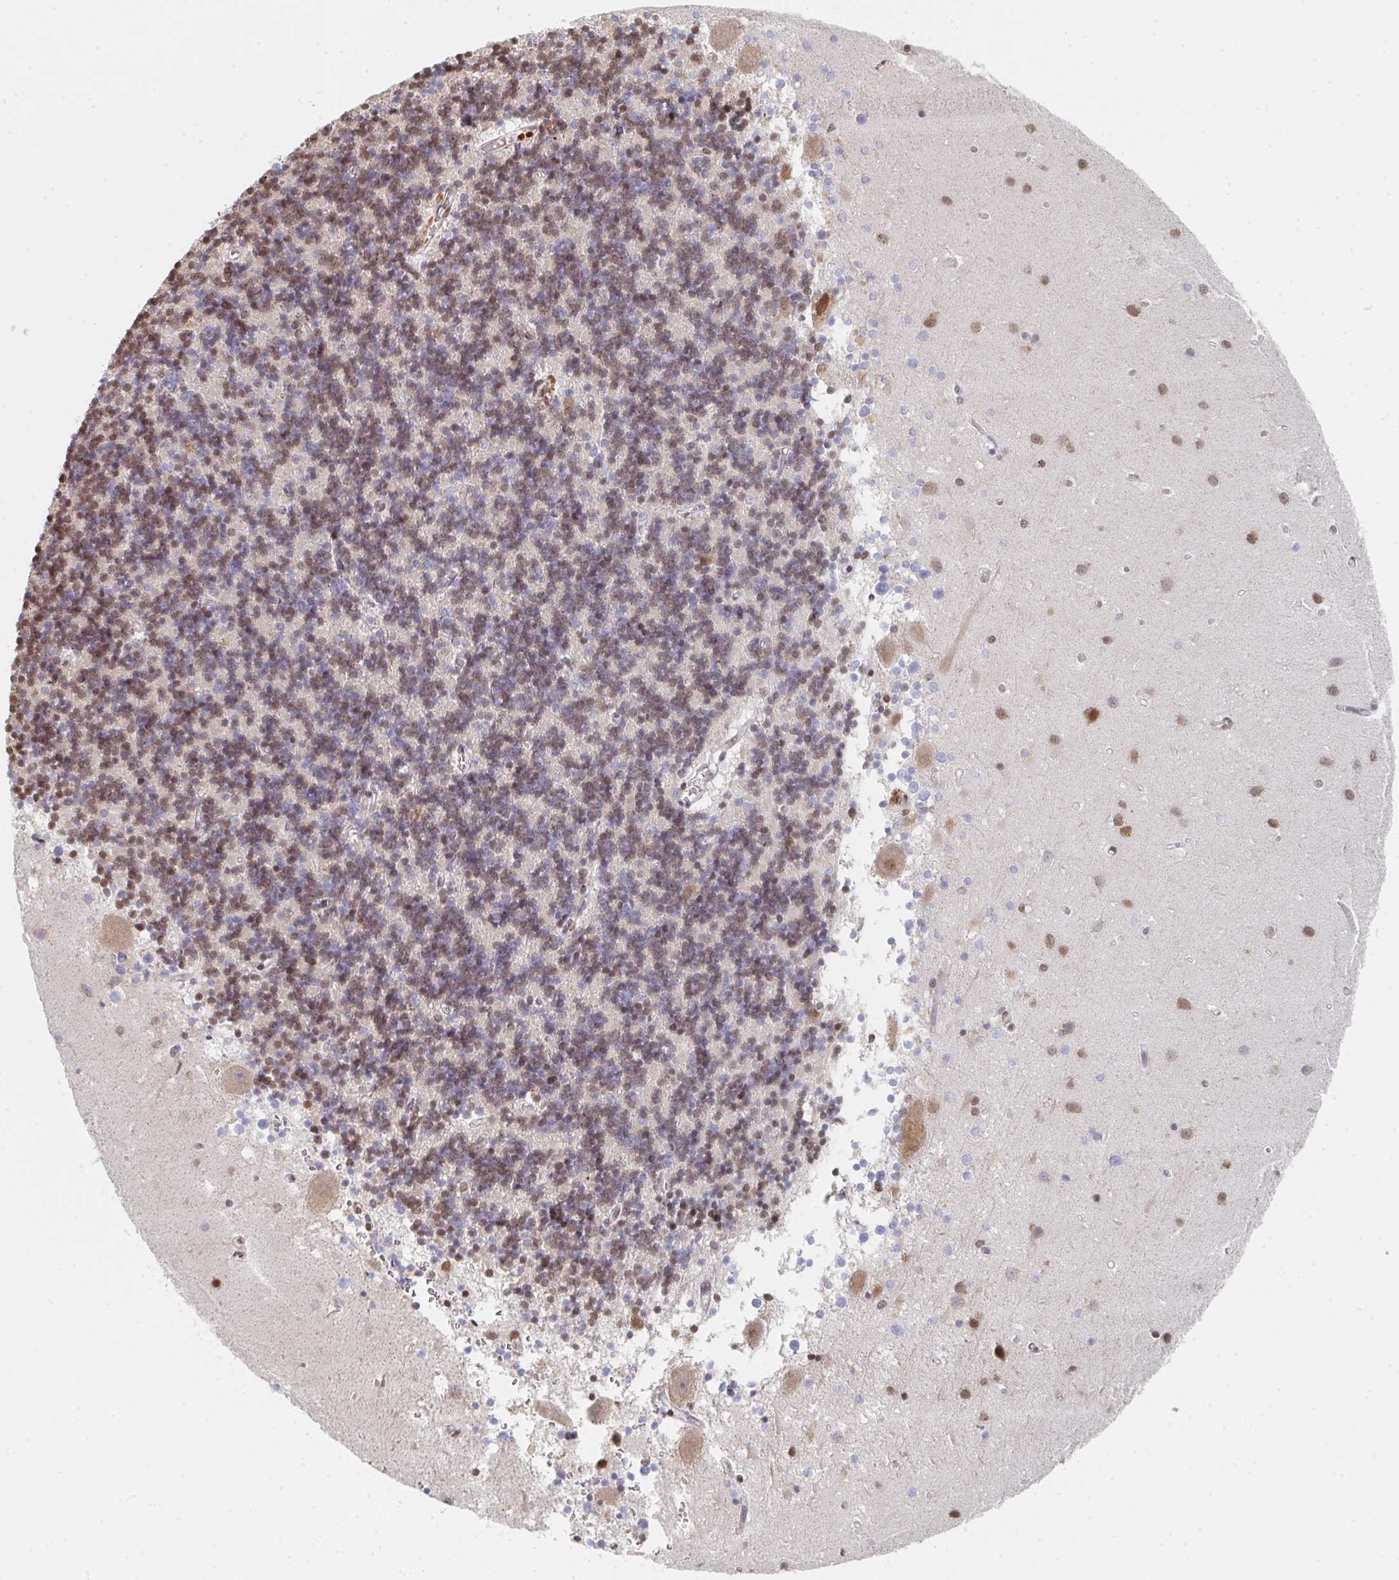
{"staining": {"intensity": "moderate", "quantity": "25%-75%", "location": "nuclear"}, "tissue": "cerebellum", "cell_type": "Cells in granular layer", "image_type": "normal", "snomed": [{"axis": "morphology", "description": "Normal tissue, NOS"}, {"axis": "topography", "description": "Cerebellum"}], "caption": "Approximately 25%-75% of cells in granular layer in normal human cerebellum reveal moderate nuclear protein staining as visualized by brown immunohistochemical staining.", "gene": "MBNL1", "patient": {"sex": "male", "age": 54}}